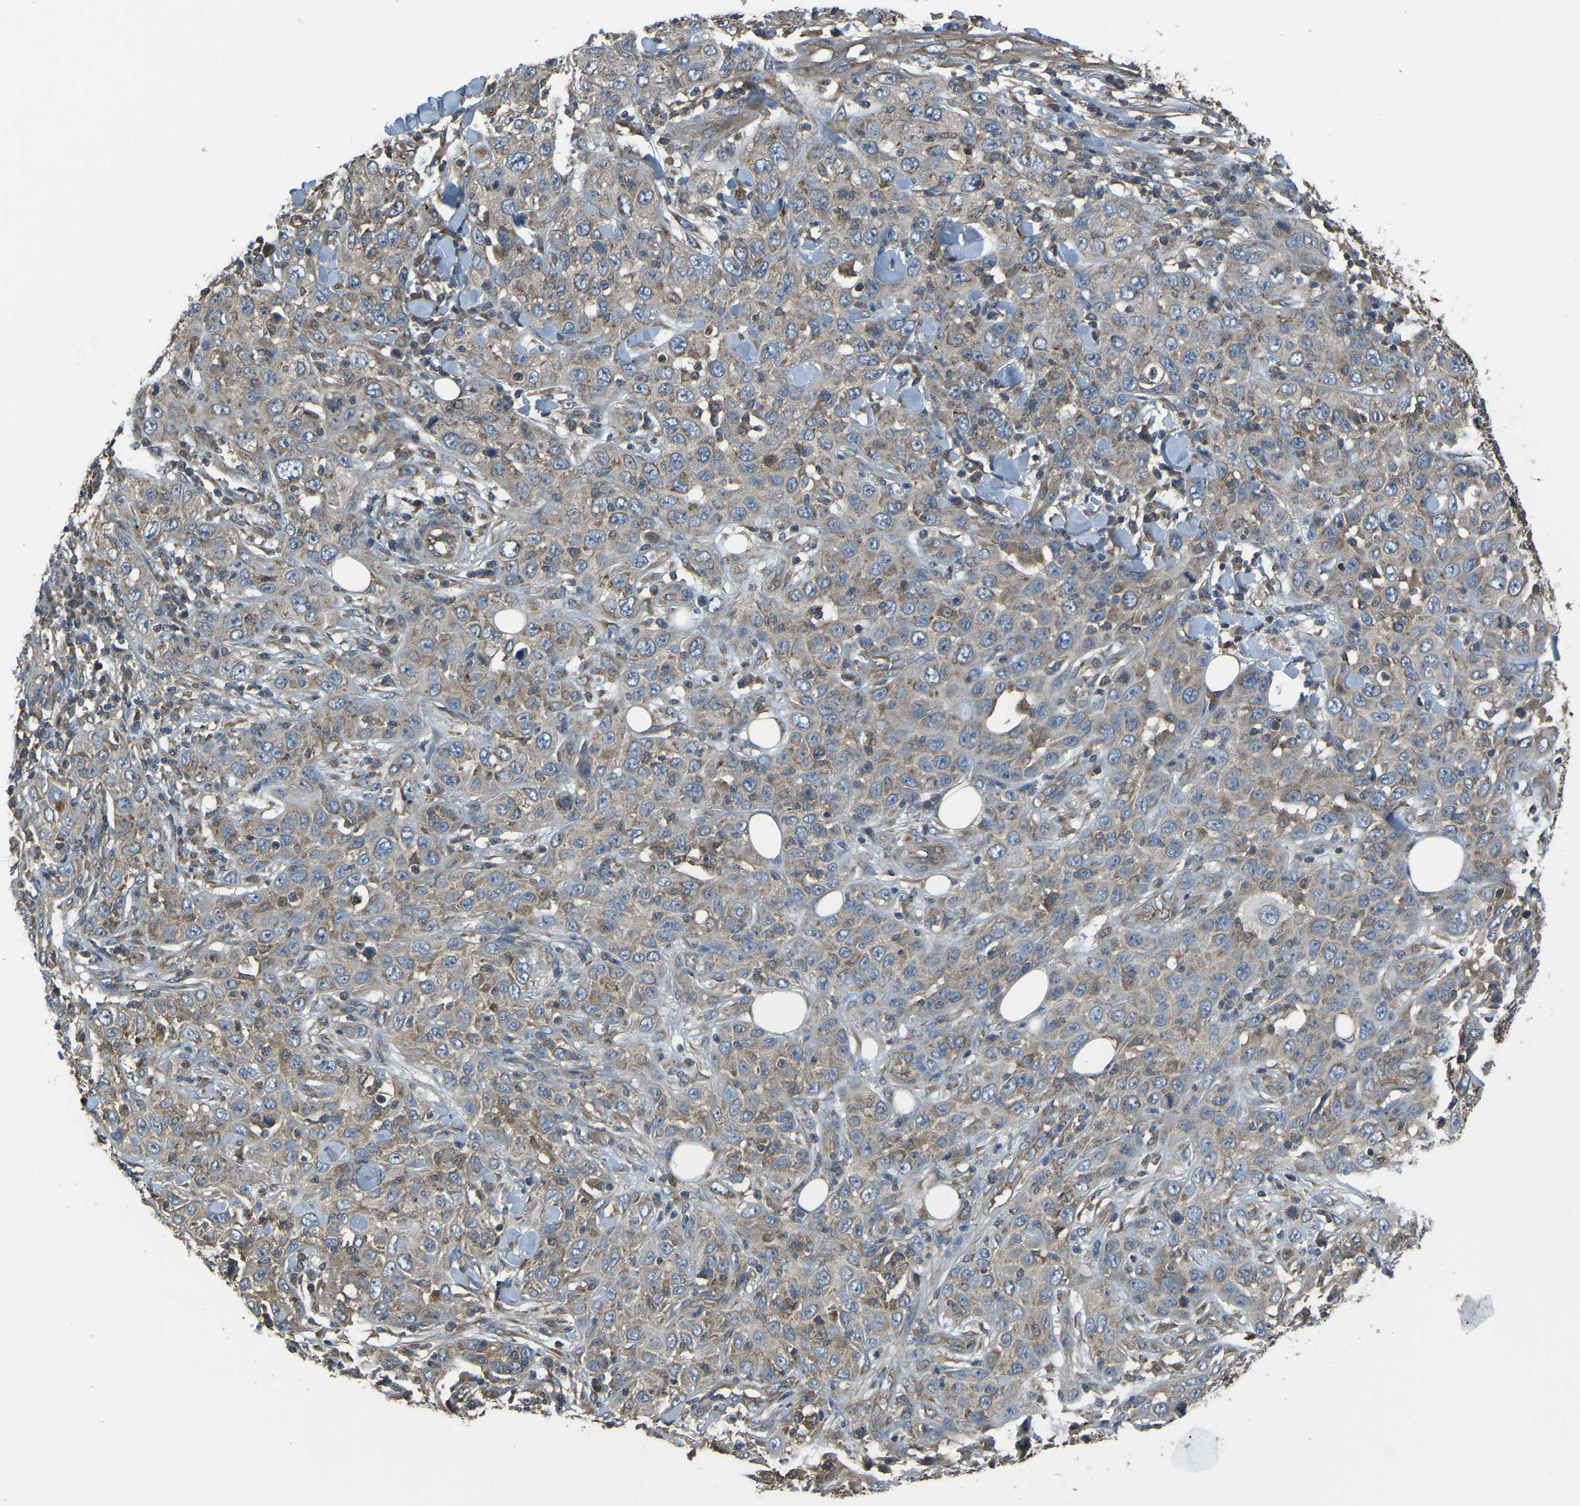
{"staining": {"intensity": "weak", "quantity": ">75%", "location": "cytoplasmic/membranous"}, "tissue": "skin cancer", "cell_type": "Tumor cells", "image_type": "cancer", "snomed": [{"axis": "morphology", "description": "Squamous cell carcinoma, NOS"}, {"axis": "topography", "description": "Skin"}], "caption": "Skin cancer stained with IHC displays weak cytoplasmic/membranous expression in approximately >75% of tumor cells.", "gene": "AIMP1", "patient": {"sex": "female", "age": 88}}